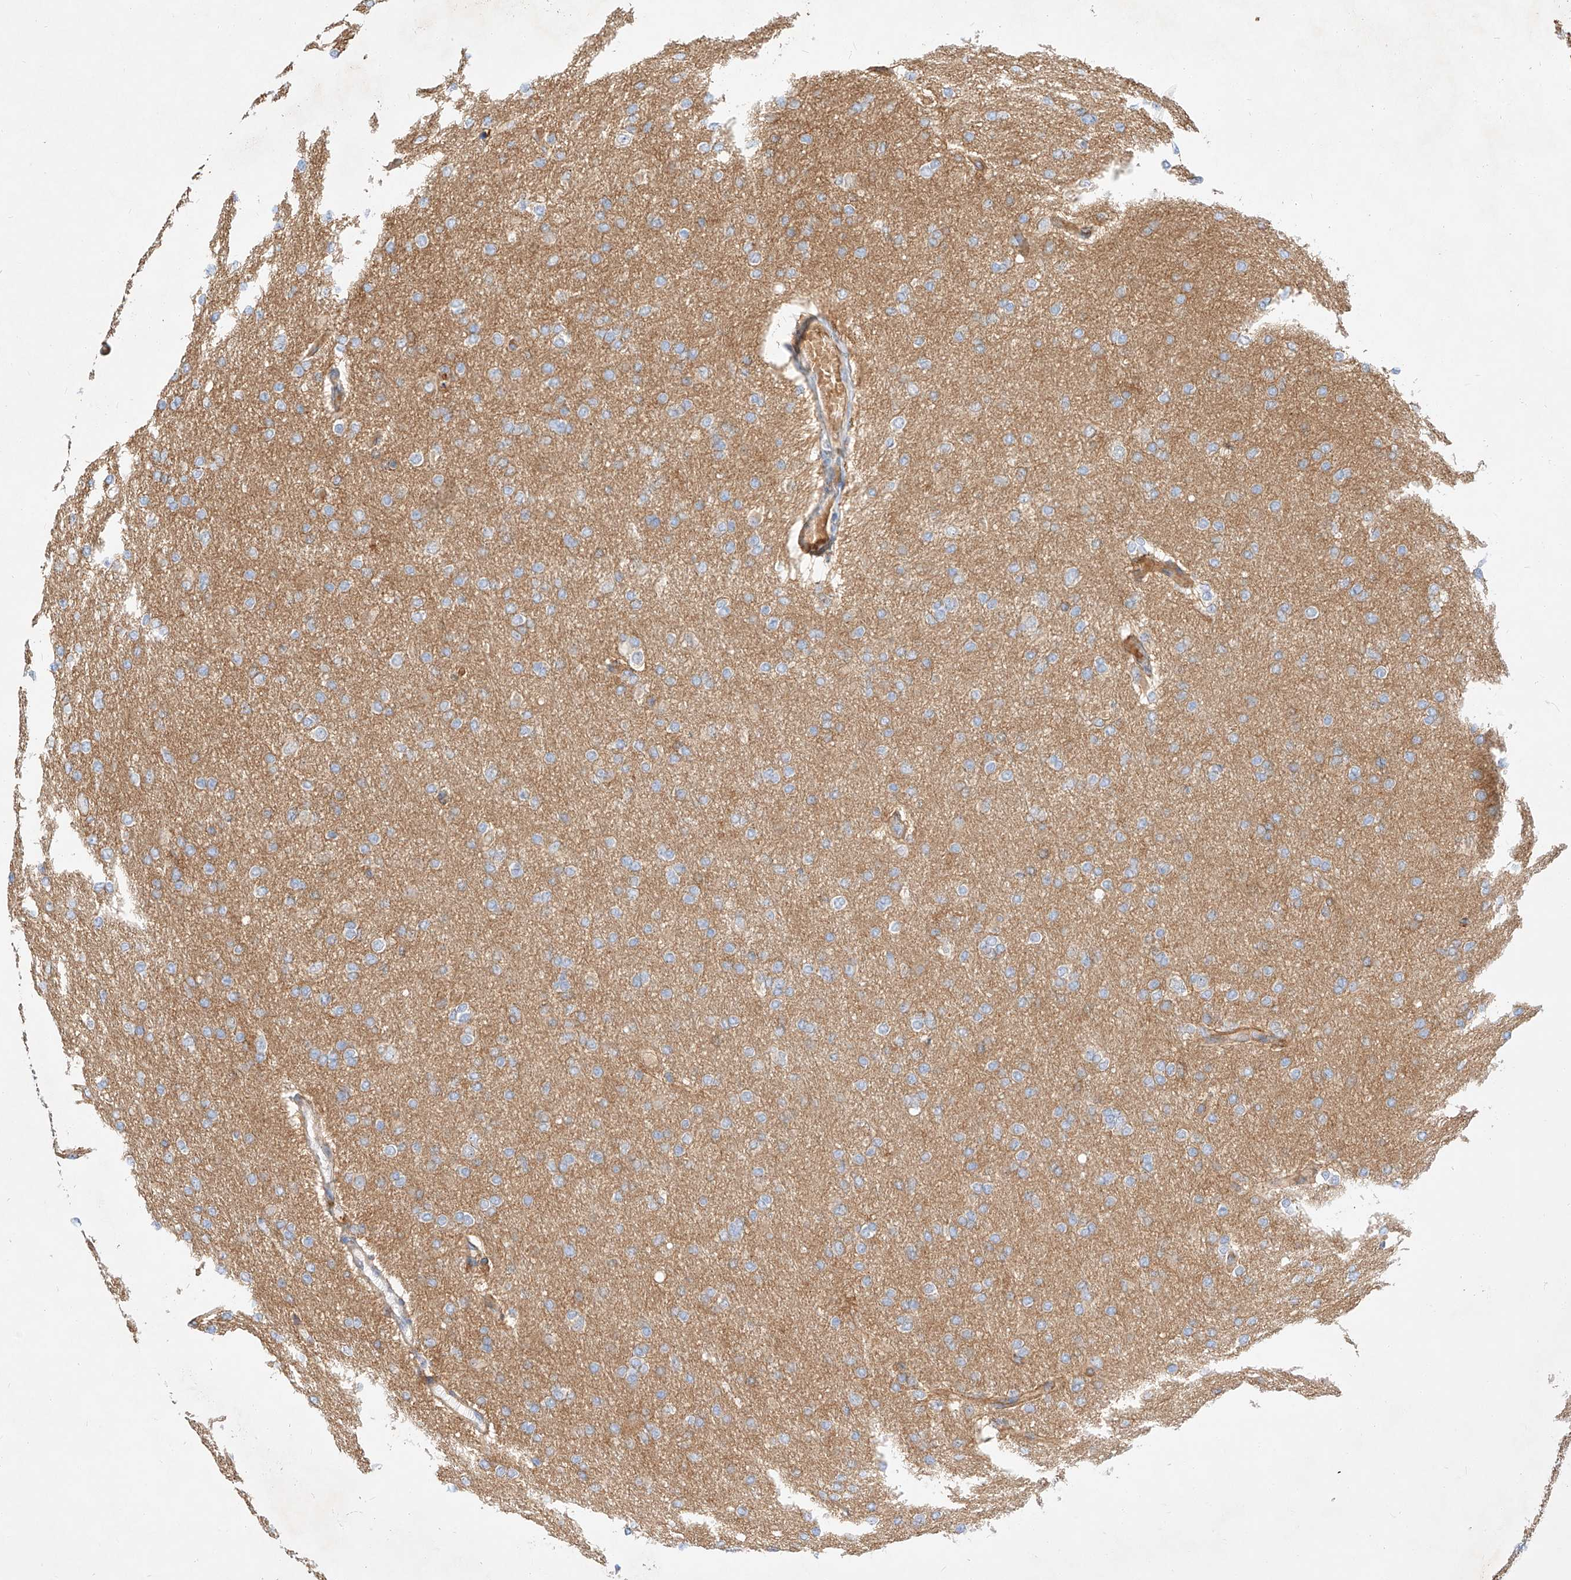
{"staining": {"intensity": "negative", "quantity": "none", "location": "none"}, "tissue": "glioma", "cell_type": "Tumor cells", "image_type": "cancer", "snomed": [{"axis": "morphology", "description": "Glioma, malignant, High grade"}, {"axis": "topography", "description": "Cerebral cortex"}], "caption": "A photomicrograph of high-grade glioma (malignant) stained for a protein displays no brown staining in tumor cells.", "gene": "NFAM1", "patient": {"sex": "female", "age": 36}}